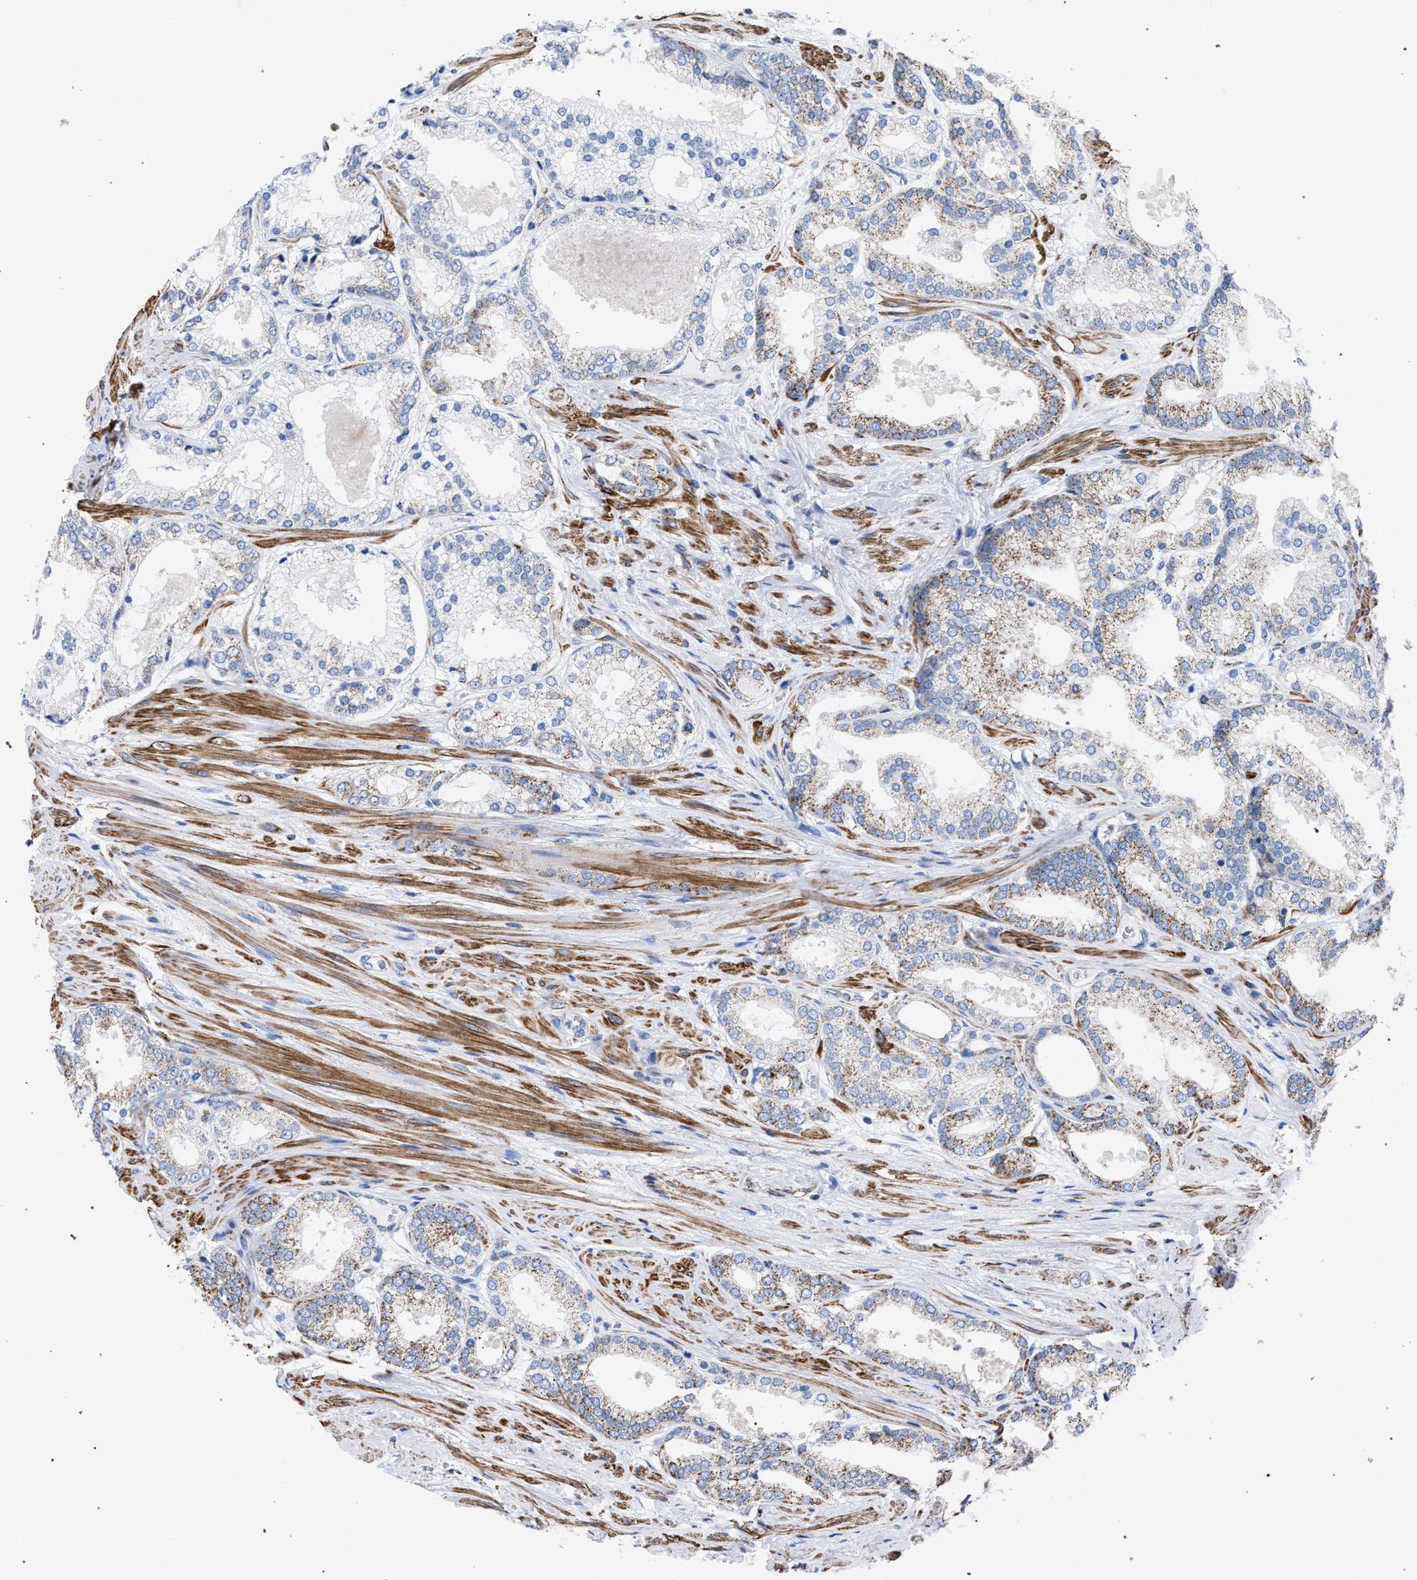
{"staining": {"intensity": "weak", "quantity": "25%-75%", "location": "cytoplasmic/membranous"}, "tissue": "prostate cancer", "cell_type": "Tumor cells", "image_type": "cancer", "snomed": [{"axis": "morphology", "description": "Adenocarcinoma, High grade"}, {"axis": "topography", "description": "Prostate"}], "caption": "Brown immunohistochemical staining in prostate cancer (high-grade adenocarcinoma) demonstrates weak cytoplasmic/membranous expression in about 25%-75% of tumor cells.", "gene": "ACADS", "patient": {"sex": "male", "age": 61}}